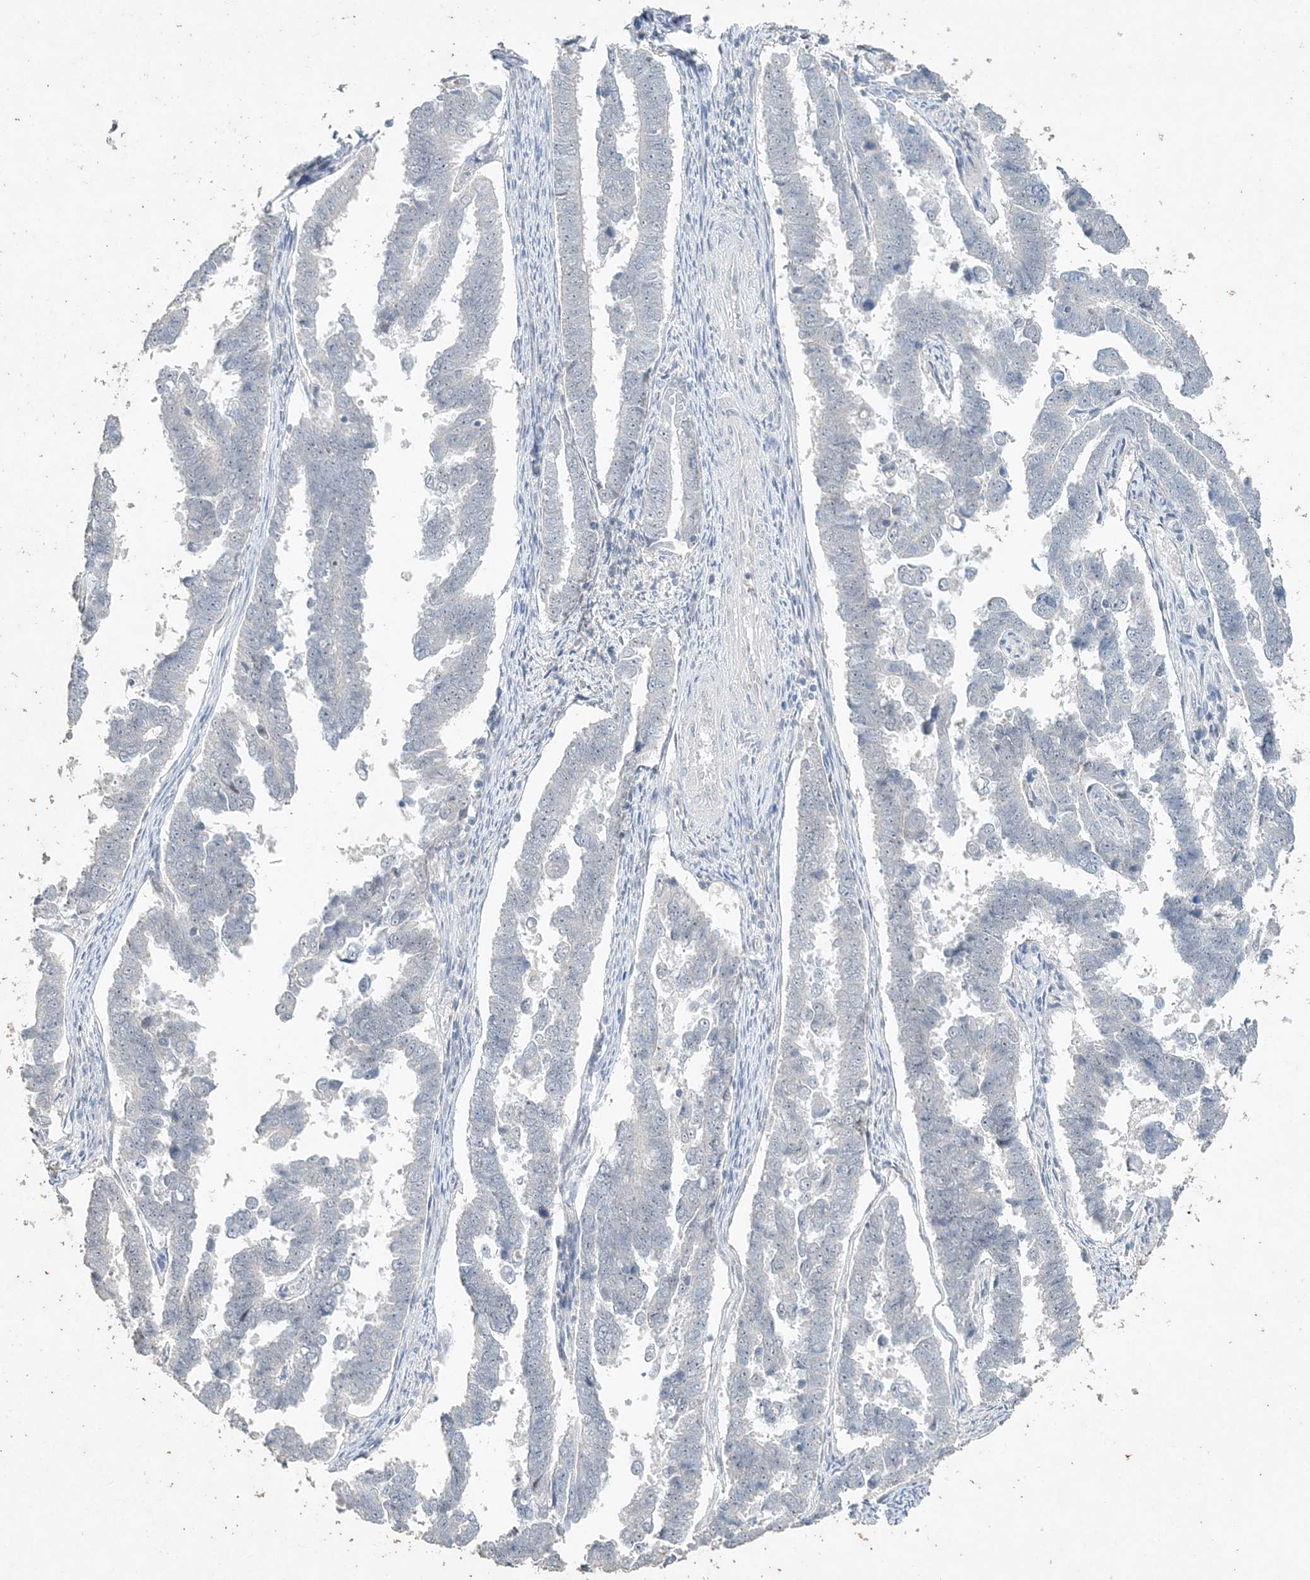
{"staining": {"intensity": "negative", "quantity": "none", "location": "none"}, "tissue": "endometrial cancer", "cell_type": "Tumor cells", "image_type": "cancer", "snomed": [{"axis": "morphology", "description": "Adenocarcinoma, NOS"}, {"axis": "topography", "description": "Endometrium"}], "caption": "Tumor cells are negative for brown protein staining in endometrial adenocarcinoma. (DAB (3,3'-diaminobenzidine) immunohistochemistry (IHC), high magnification).", "gene": "DNAH5", "patient": {"sex": "female", "age": 75}}